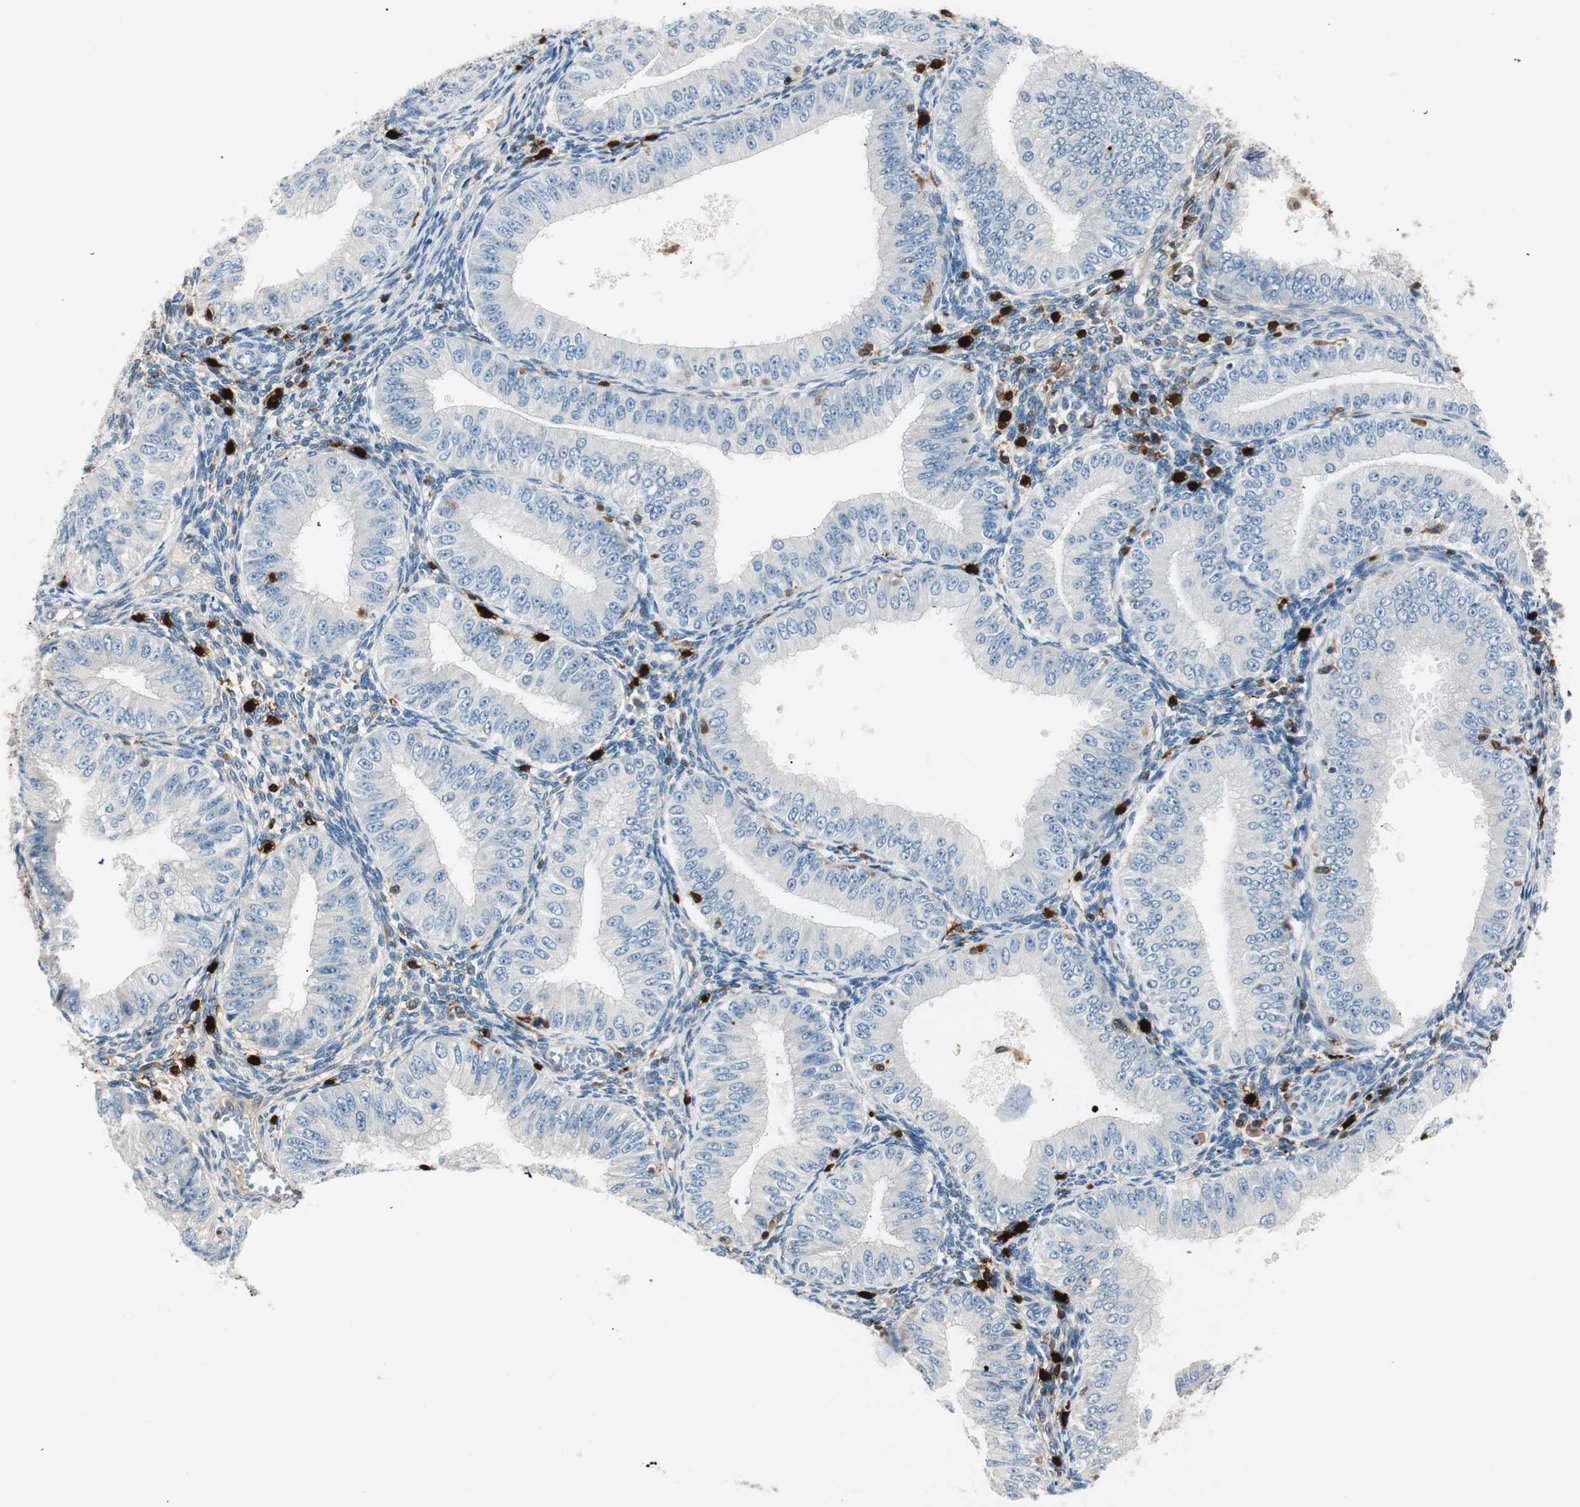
{"staining": {"intensity": "negative", "quantity": "none", "location": "none"}, "tissue": "endometrial cancer", "cell_type": "Tumor cells", "image_type": "cancer", "snomed": [{"axis": "morphology", "description": "Normal tissue, NOS"}, {"axis": "morphology", "description": "Adenocarcinoma, NOS"}, {"axis": "topography", "description": "Endometrium"}], "caption": "Tumor cells show no significant positivity in endometrial adenocarcinoma. (Brightfield microscopy of DAB (3,3'-diaminobenzidine) immunohistochemistry at high magnification).", "gene": "COTL1", "patient": {"sex": "female", "age": 53}}